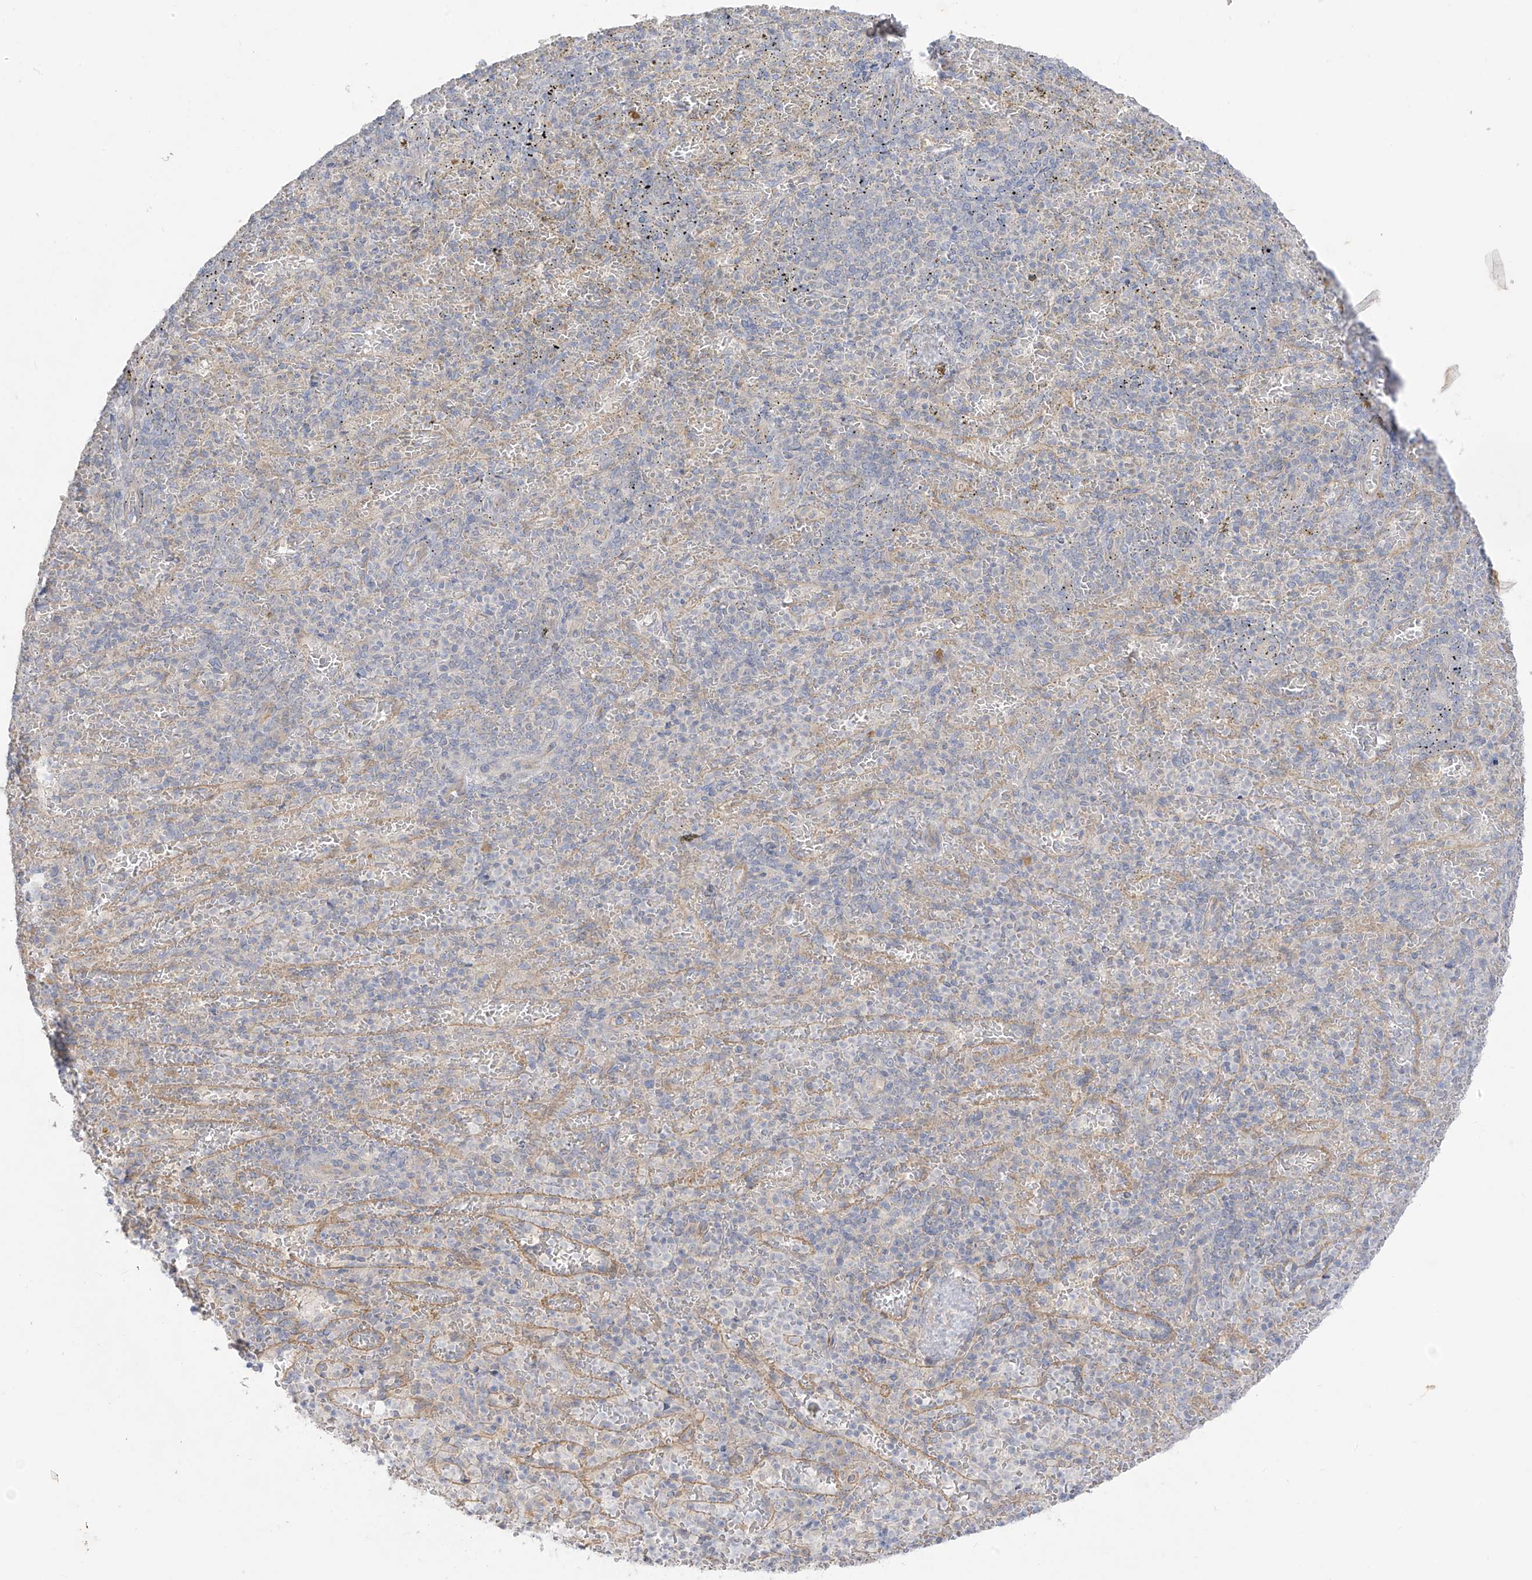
{"staining": {"intensity": "negative", "quantity": "none", "location": "none"}, "tissue": "spleen", "cell_type": "Cells in red pulp", "image_type": "normal", "snomed": [{"axis": "morphology", "description": "Normal tissue, NOS"}, {"axis": "topography", "description": "Spleen"}], "caption": "The micrograph displays no staining of cells in red pulp in normal spleen.", "gene": "EIPR1", "patient": {"sex": "female", "age": 74}}